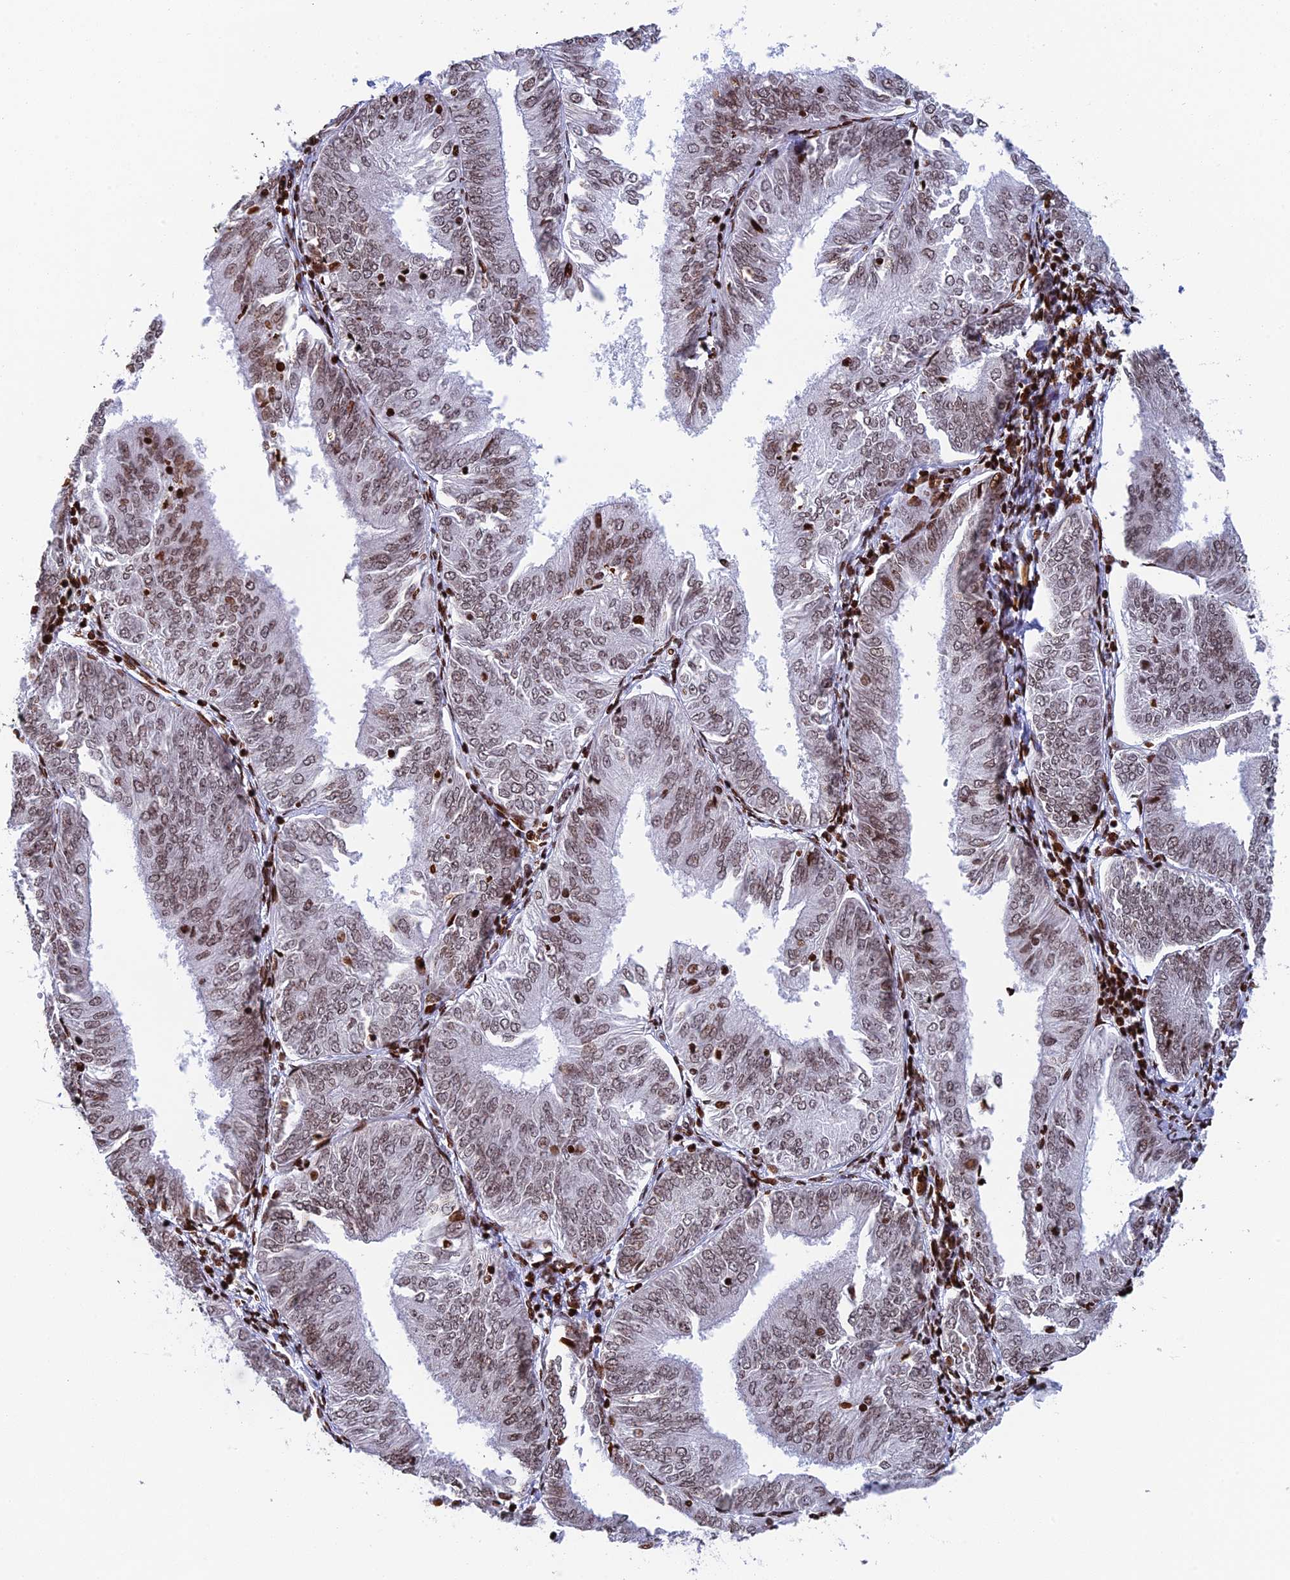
{"staining": {"intensity": "moderate", "quantity": "25%-75%", "location": "nuclear"}, "tissue": "endometrial cancer", "cell_type": "Tumor cells", "image_type": "cancer", "snomed": [{"axis": "morphology", "description": "Adenocarcinoma, NOS"}, {"axis": "topography", "description": "Endometrium"}], "caption": "Immunohistochemistry (DAB (3,3'-diaminobenzidine)) staining of endometrial adenocarcinoma demonstrates moderate nuclear protein staining in approximately 25%-75% of tumor cells.", "gene": "RPAP1", "patient": {"sex": "female", "age": 58}}